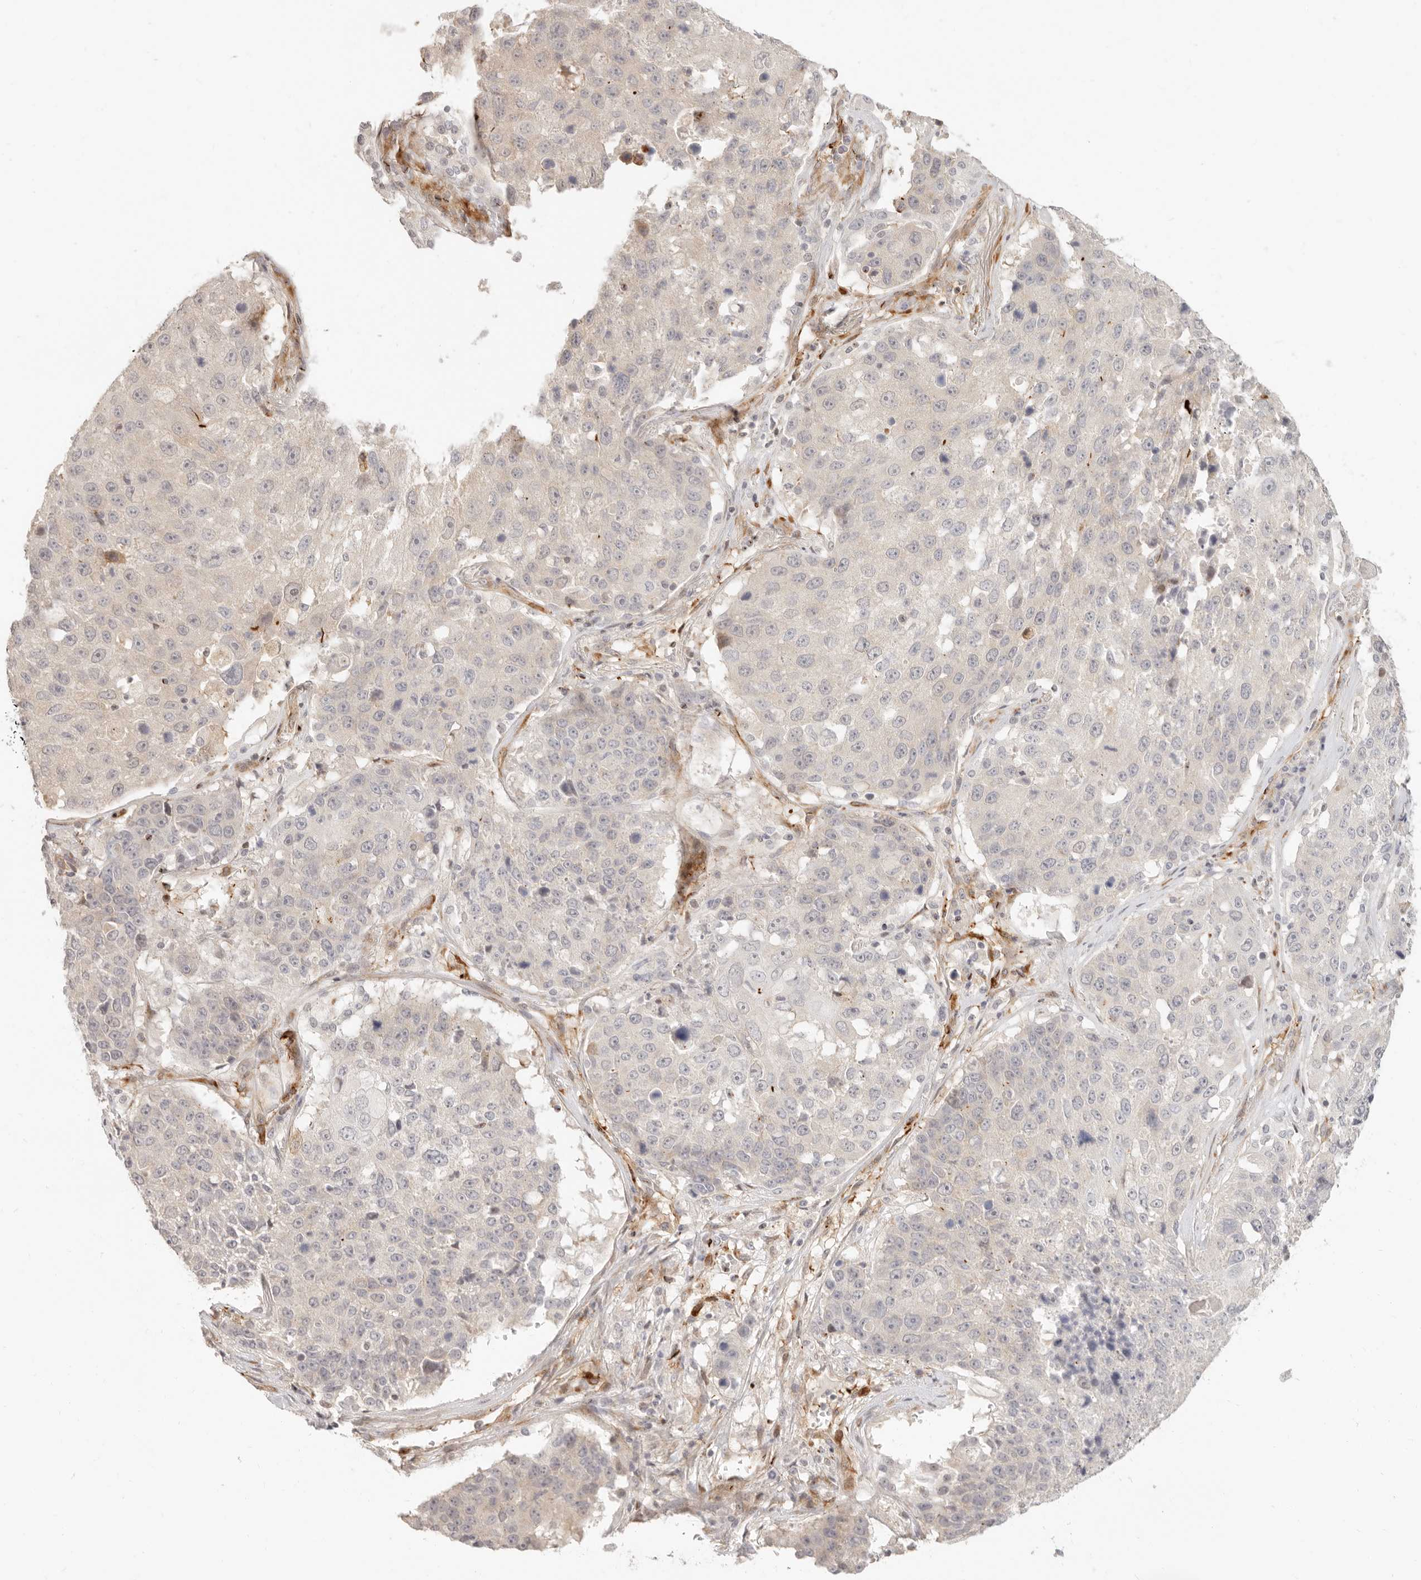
{"staining": {"intensity": "moderate", "quantity": "<25%", "location": "cytoplasmic/membranous,nuclear"}, "tissue": "lung cancer", "cell_type": "Tumor cells", "image_type": "cancer", "snomed": [{"axis": "morphology", "description": "Squamous cell carcinoma, NOS"}, {"axis": "topography", "description": "Lung"}], "caption": "Moderate cytoplasmic/membranous and nuclear staining is identified in about <25% of tumor cells in lung cancer. (IHC, brightfield microscopy, high magnification).", "gene": "SASS6", "patient": {"sex": "male", "age": 61}}